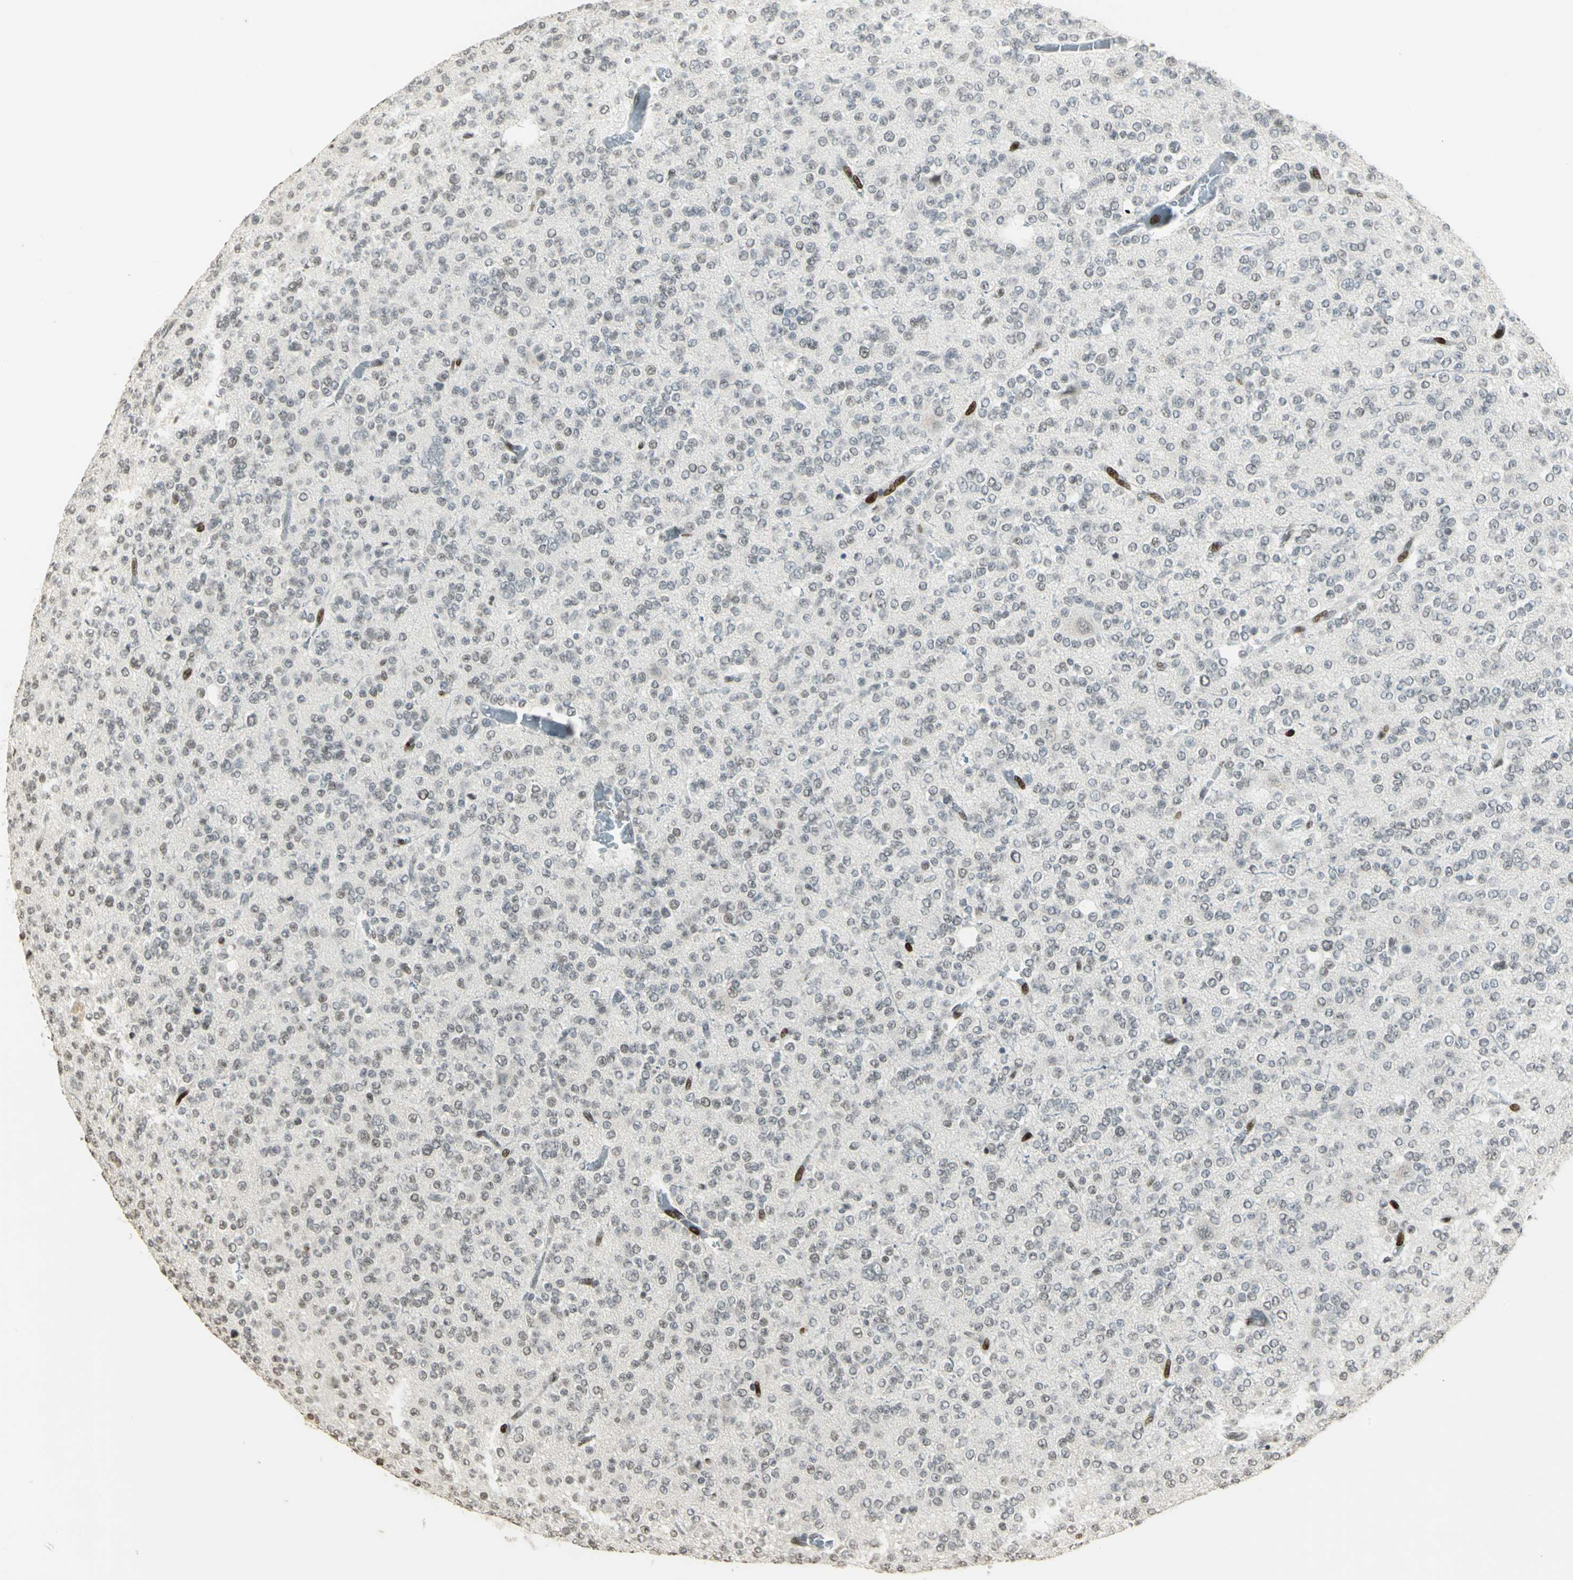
{"staining": {"intensity": "weak", "quantity": "<25%", "location": "nuclear"}, "tissue": "glioma", "cell_type": "Tumor cells", "image_type": "cancer", "snomed": [{"axis": "morphology", "description": "Glioma, malignant, Low grade"}, {"axis": "topography", "description": "Brain"}], "caption": "IHC image of neoplastic tissue: low-grade glioma (malignant) stained with DAB (3,3'-diaminobenzidine) shows no significant protein positivity in tumor cells. (DAB (3,3'-diaminobenzidine) immunohistochemistry (IHC) with hematoxylin counter stain).", "gene": "KDM1A", "patient": {"sex": "male", "age": 38}}